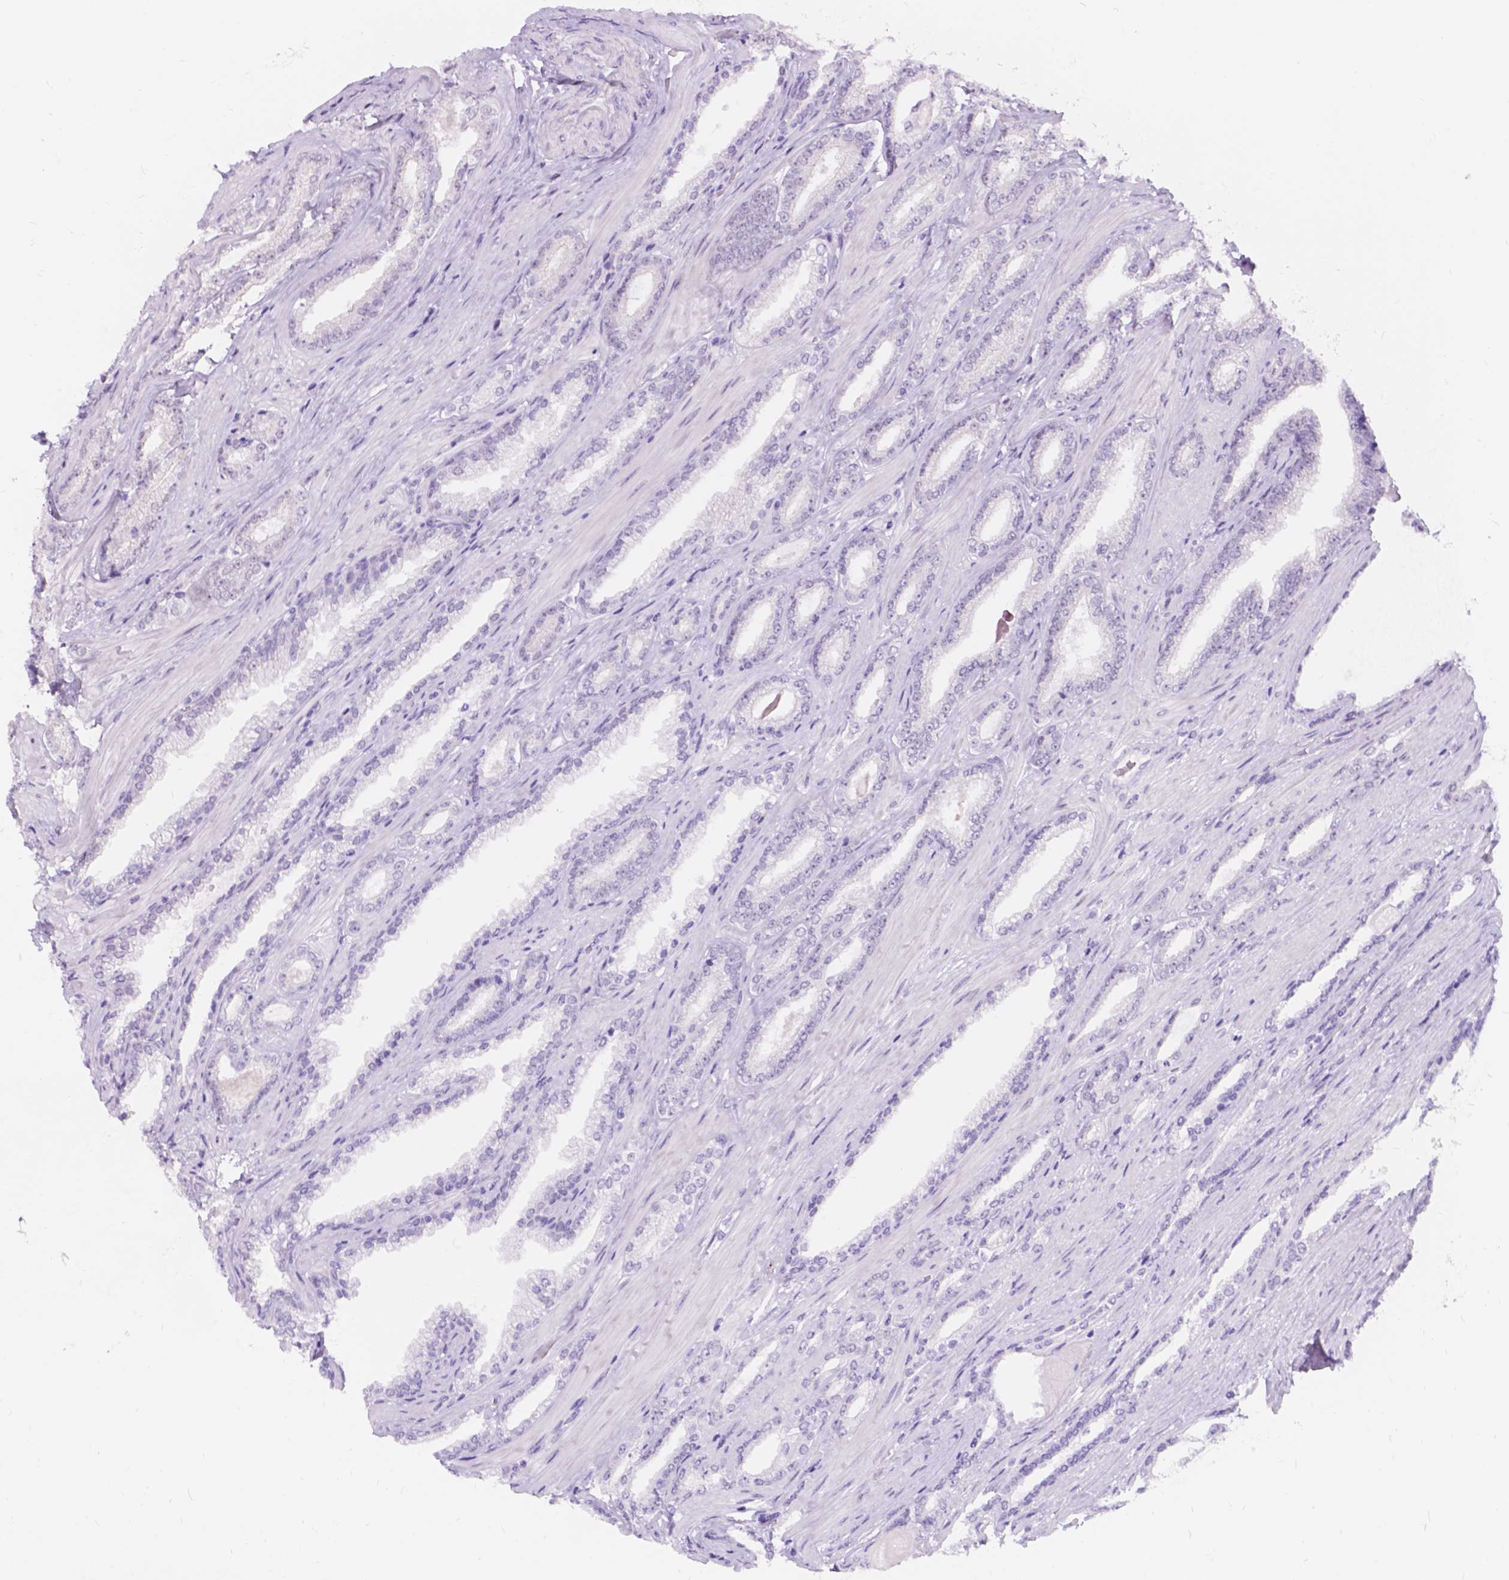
{"staining": {"intensity": "negative", "quantity": "none", "location": "none"}, "tissue": "prostate cancer", "cell_type": "Tumor cells", "image_type": "cancer", "snomed": [{"axis": "morphology", "description": "Adenocarcinoma, Low grade"}, {"axis": "topography", "description": "Prostate"}], "caption": "Tumor cells are negative for protein expression in human prostate cancer.", "gene": "DCC", "patient": {"sex": "male", "age": 61}}